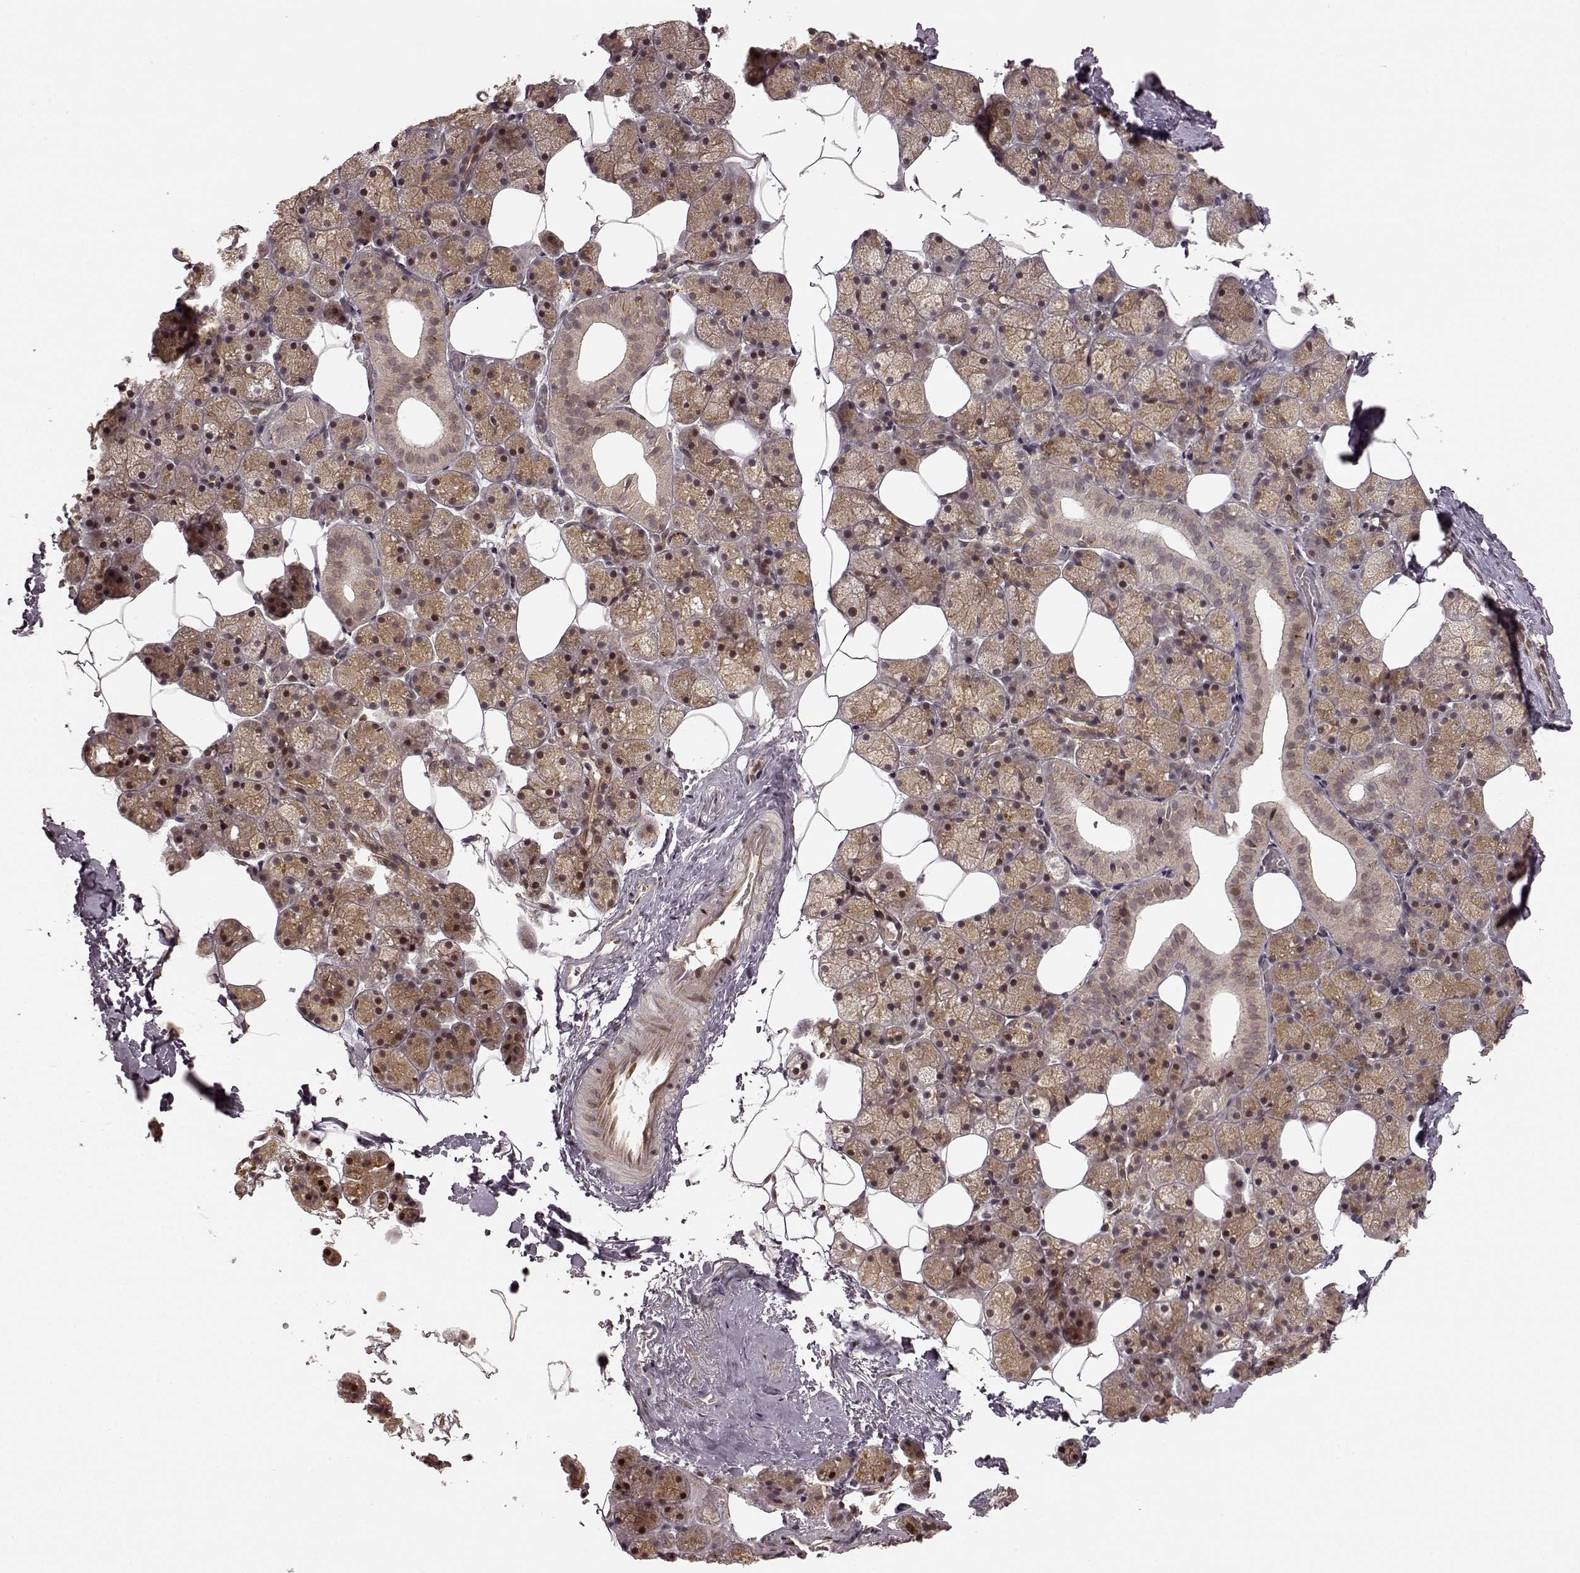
{"staining": {"intensity": "moderate", "quantity": ">75%", "location": "cytoplasmic/membranous"}, "tissue": "salivary gland", "cell_type": "Glandular cells", "image_type": "normal", "snomed": [{"axis": "morphology", "description": "Normal tissue, NOS"}, {"axis": "topography", "description": "Salivary gland"}], "caption": "This histopathology image displays immunohistochemistry staining of benign human salivary gland, with medium moderate cytoplasmic/membranous positivity in approximately >75% of glandular cells.", "gene": "SLC12A9", "patient": {"sex": "male", "age": 38}}